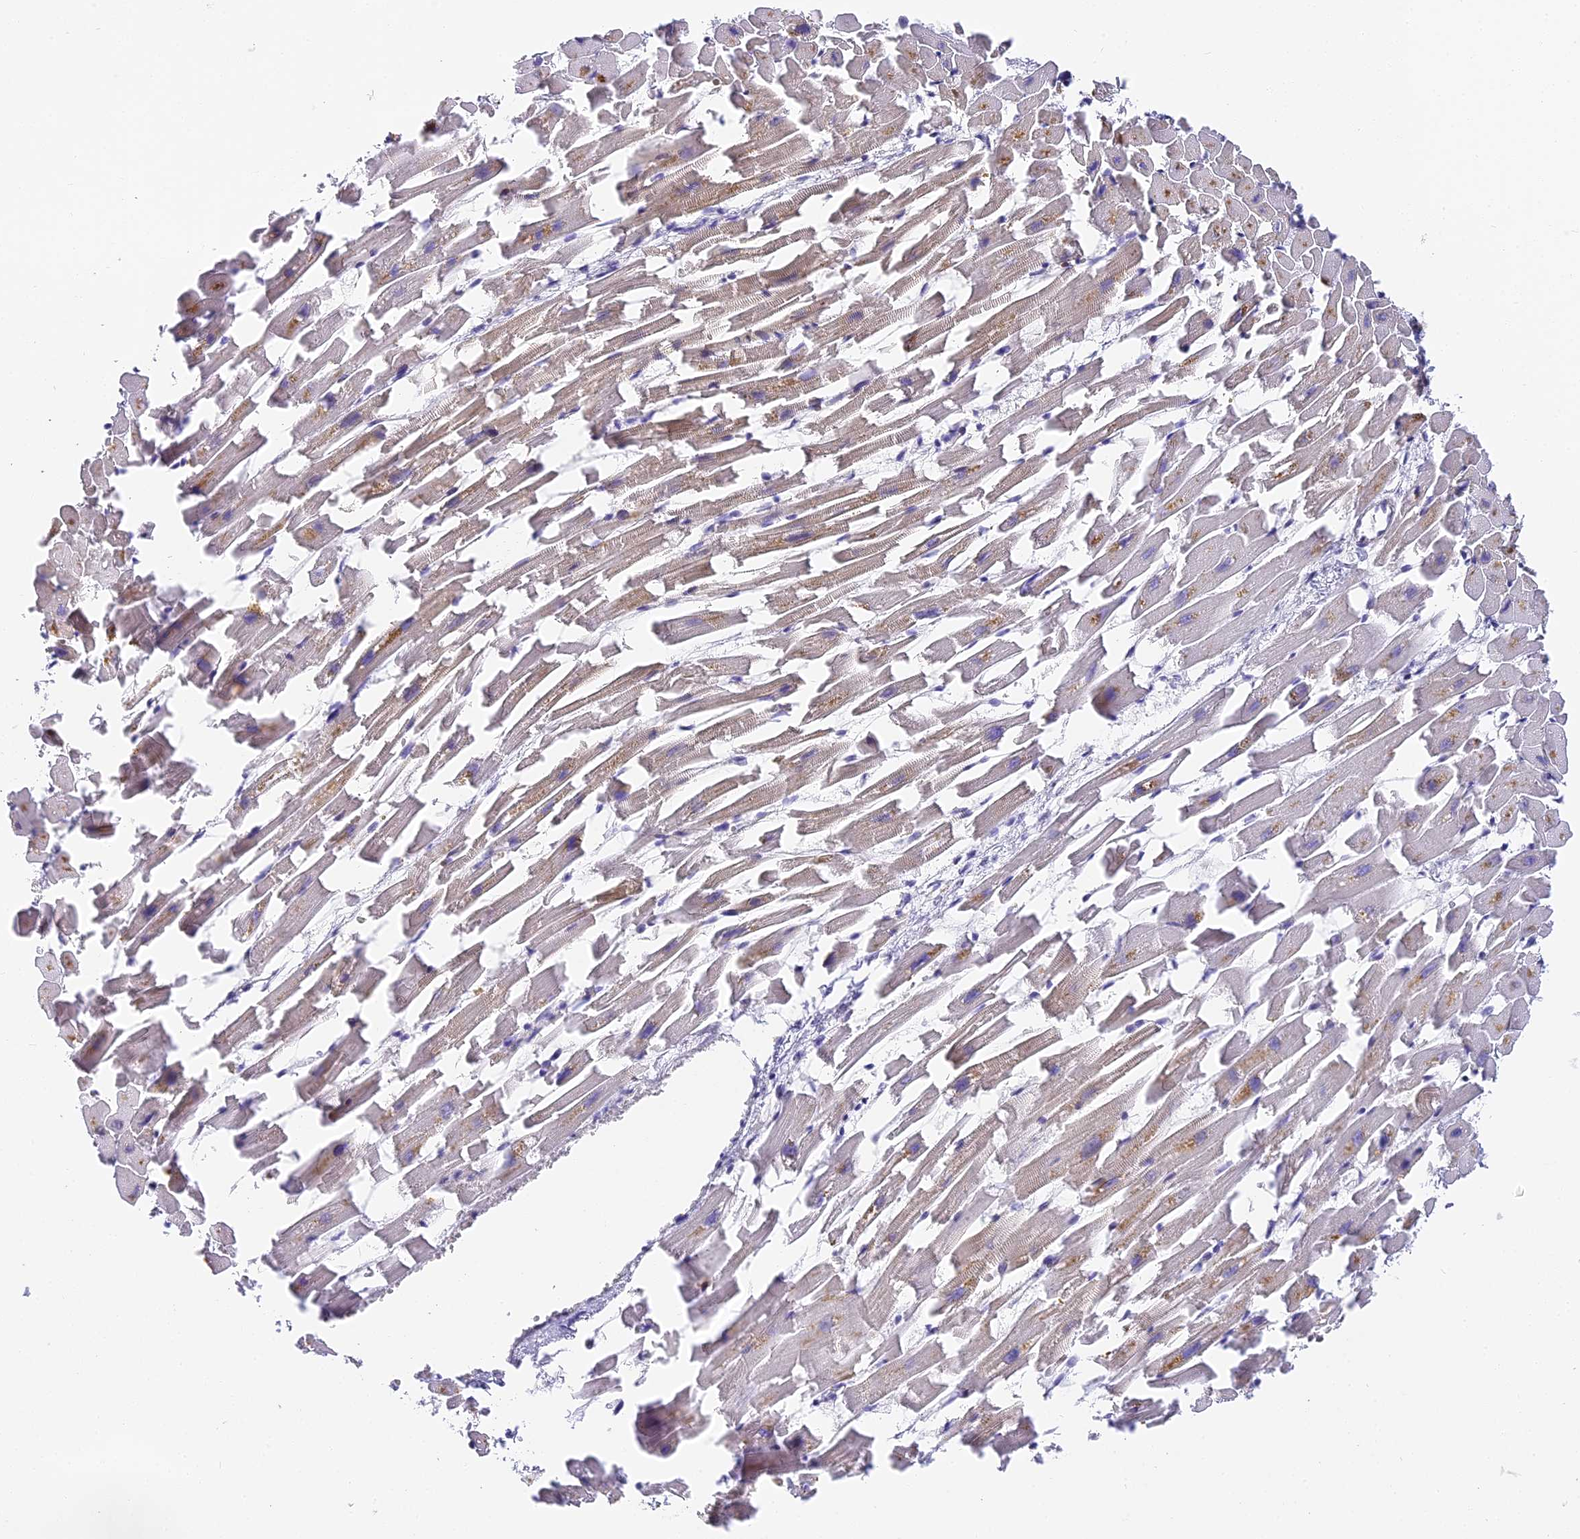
{"staining": {"intensity": "weak", "quantity": "25%-75%", "location": "cytoplasmic/membranous"}, "tissue": "heart muscle", "cell_type": "Cardiomyocytes", "image_type": "normal", "snomed": [{"axis": "morphology", "description": "Normal tissue, NOS"}, {"axis": "topography", "description": "Heart"}], "caption": "IHC staining of normal heart muscle, which displays low levels of weak cytoplasmic/membranous positivity in approximately 25%-75% of cardiomyocytes indicating weak cytoplasmic/membranous protein staining. The staining was performed using DAB (3,3'-diaminobenzidine) (brown) for protein detection and nuclei were counterstained in hematoxylin (blue).", "gene": "ABHD14A", "patient": {"sex": "female", "age": 64}}